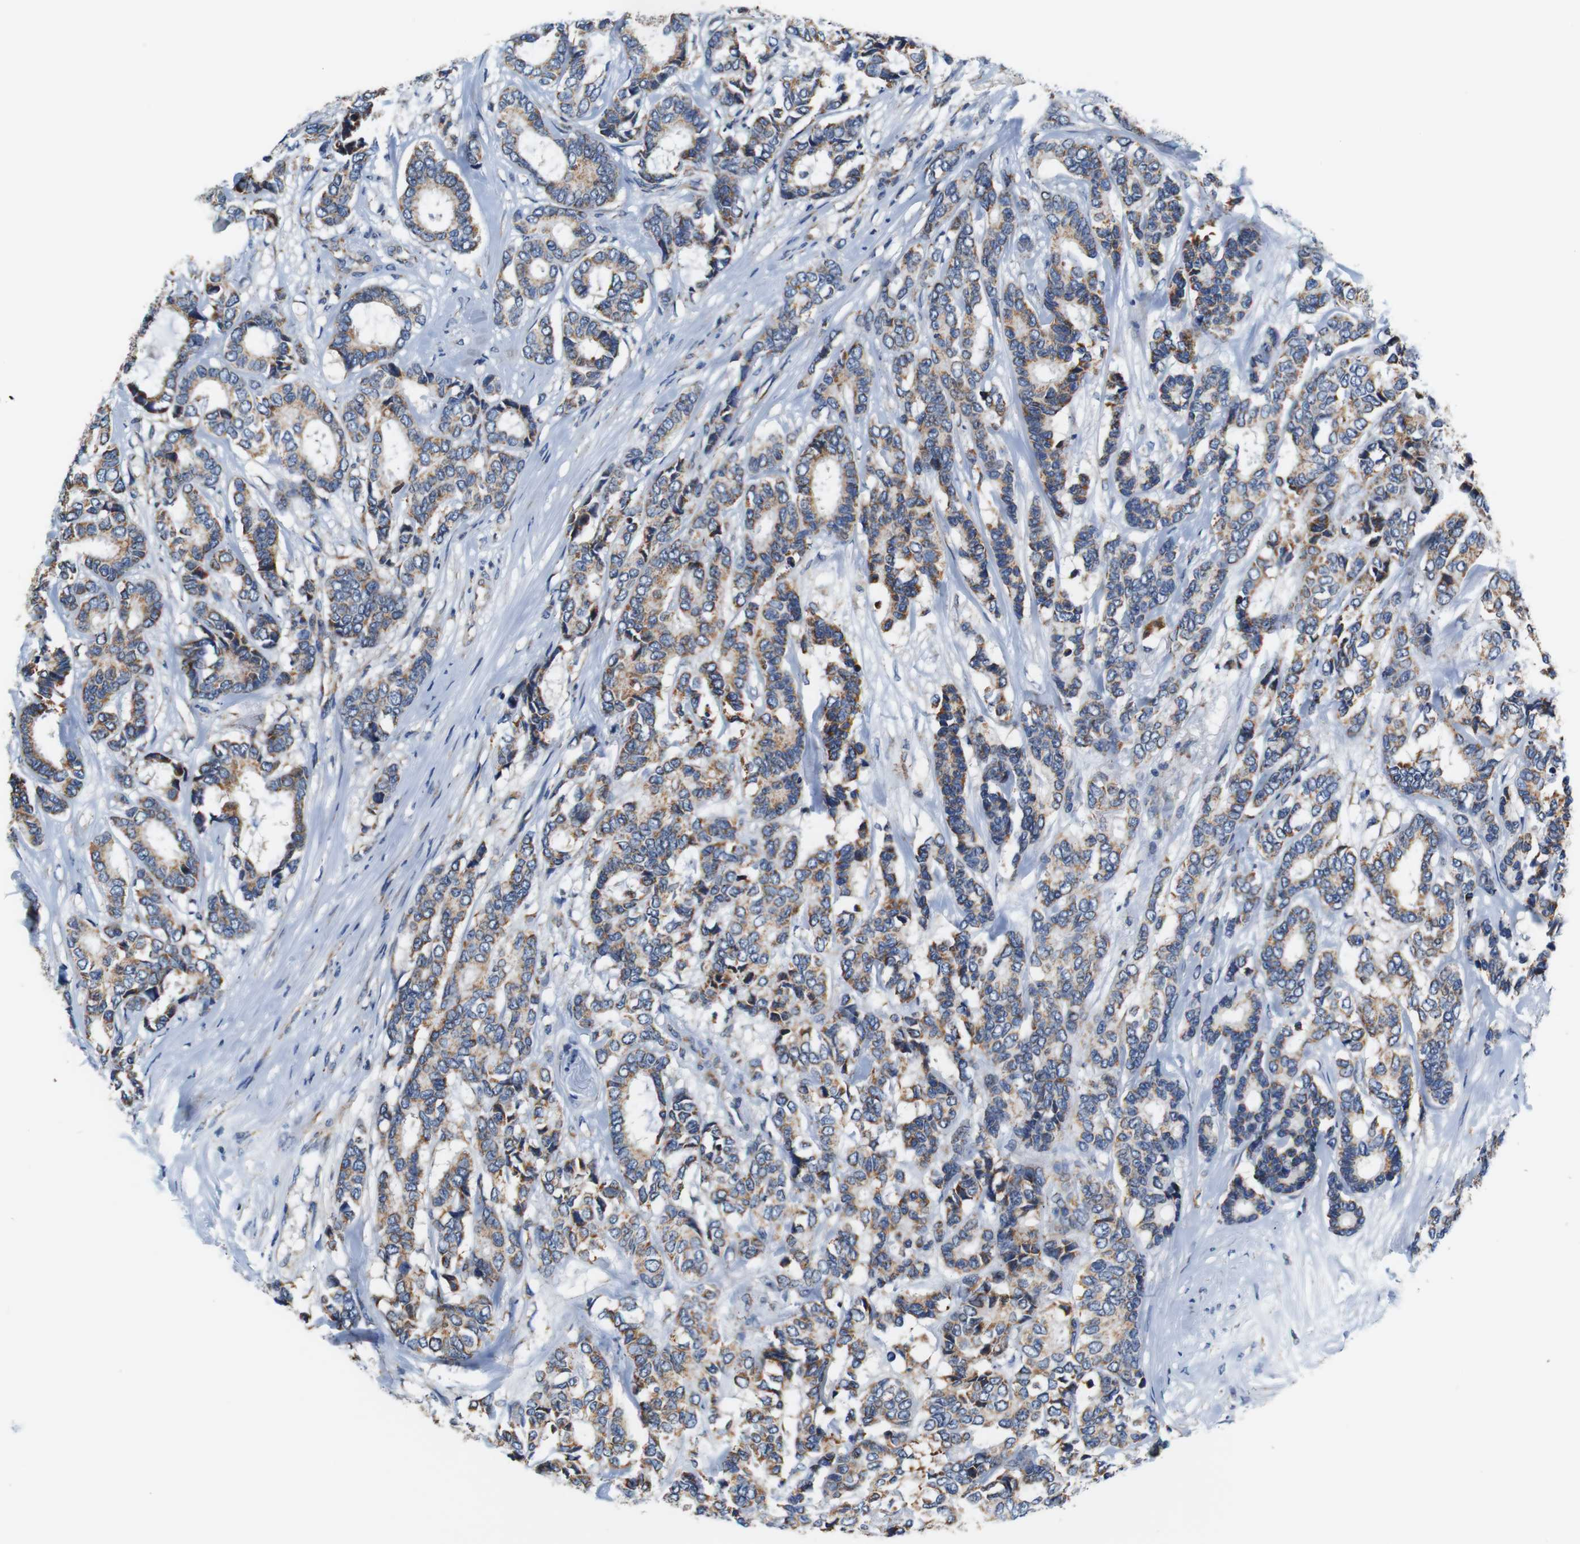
{"staining": {"intensity": "moderate", "quantity": ">75%", "location": "cytoplasmic/membranous"}, "tissue": "breast cancer", "cell_type": "Tumor cells", "image_type": "cancer", "snomed": [{"axis": "morphology", "description": "Duct carcinoma"}, {"axis": "topography", "description": "Breast"}], "caption": "The photomicrograph reveals a brown stain indicating the presence of a protein in the cytoplasmic/membranous of tumor cells in breast cancer (infiltrating ductal carcinoma).", "gene": "LRP4", "patient": {"sex": "female", "age": 87}}